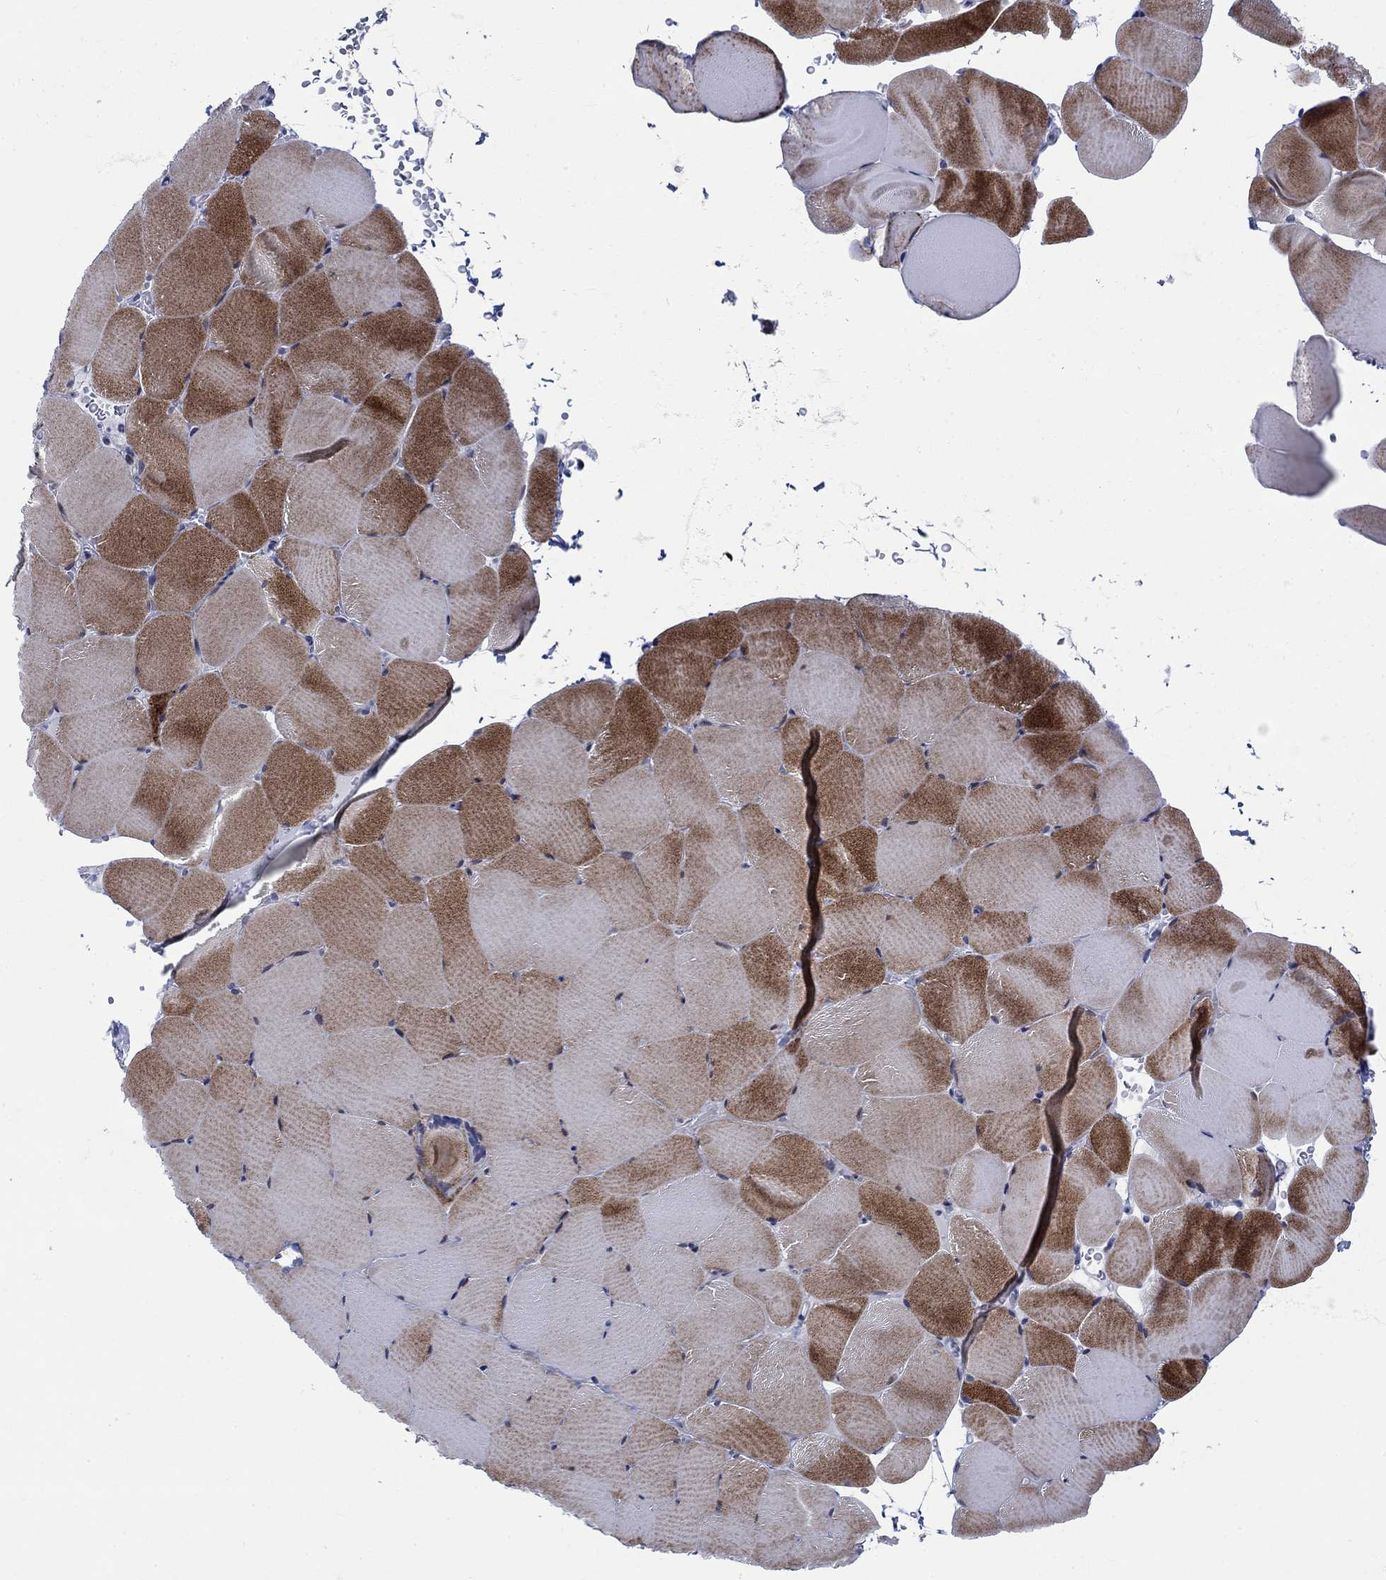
{"staining": {"intensity": "strong", "quantity": "25%-75%", "location": "cytoplasmic/membranous"}, "tissue": "skeletal muscle", "cell_type": "Myocytes", "image_type": "normal", "snomed": [{"axis": "morphology", "description": "Normal tissue, NOS"}, {"axis": "topography", "description": "Skeletal muscle"}], "caption": "The histopathology image exhibits a brown stain indicating the presence of a protein in the cytoplasmic/membranous of myocytes in skeletal muscle.", "gene": "NEU3", "patient": {"sex": "female", "age": 37}}